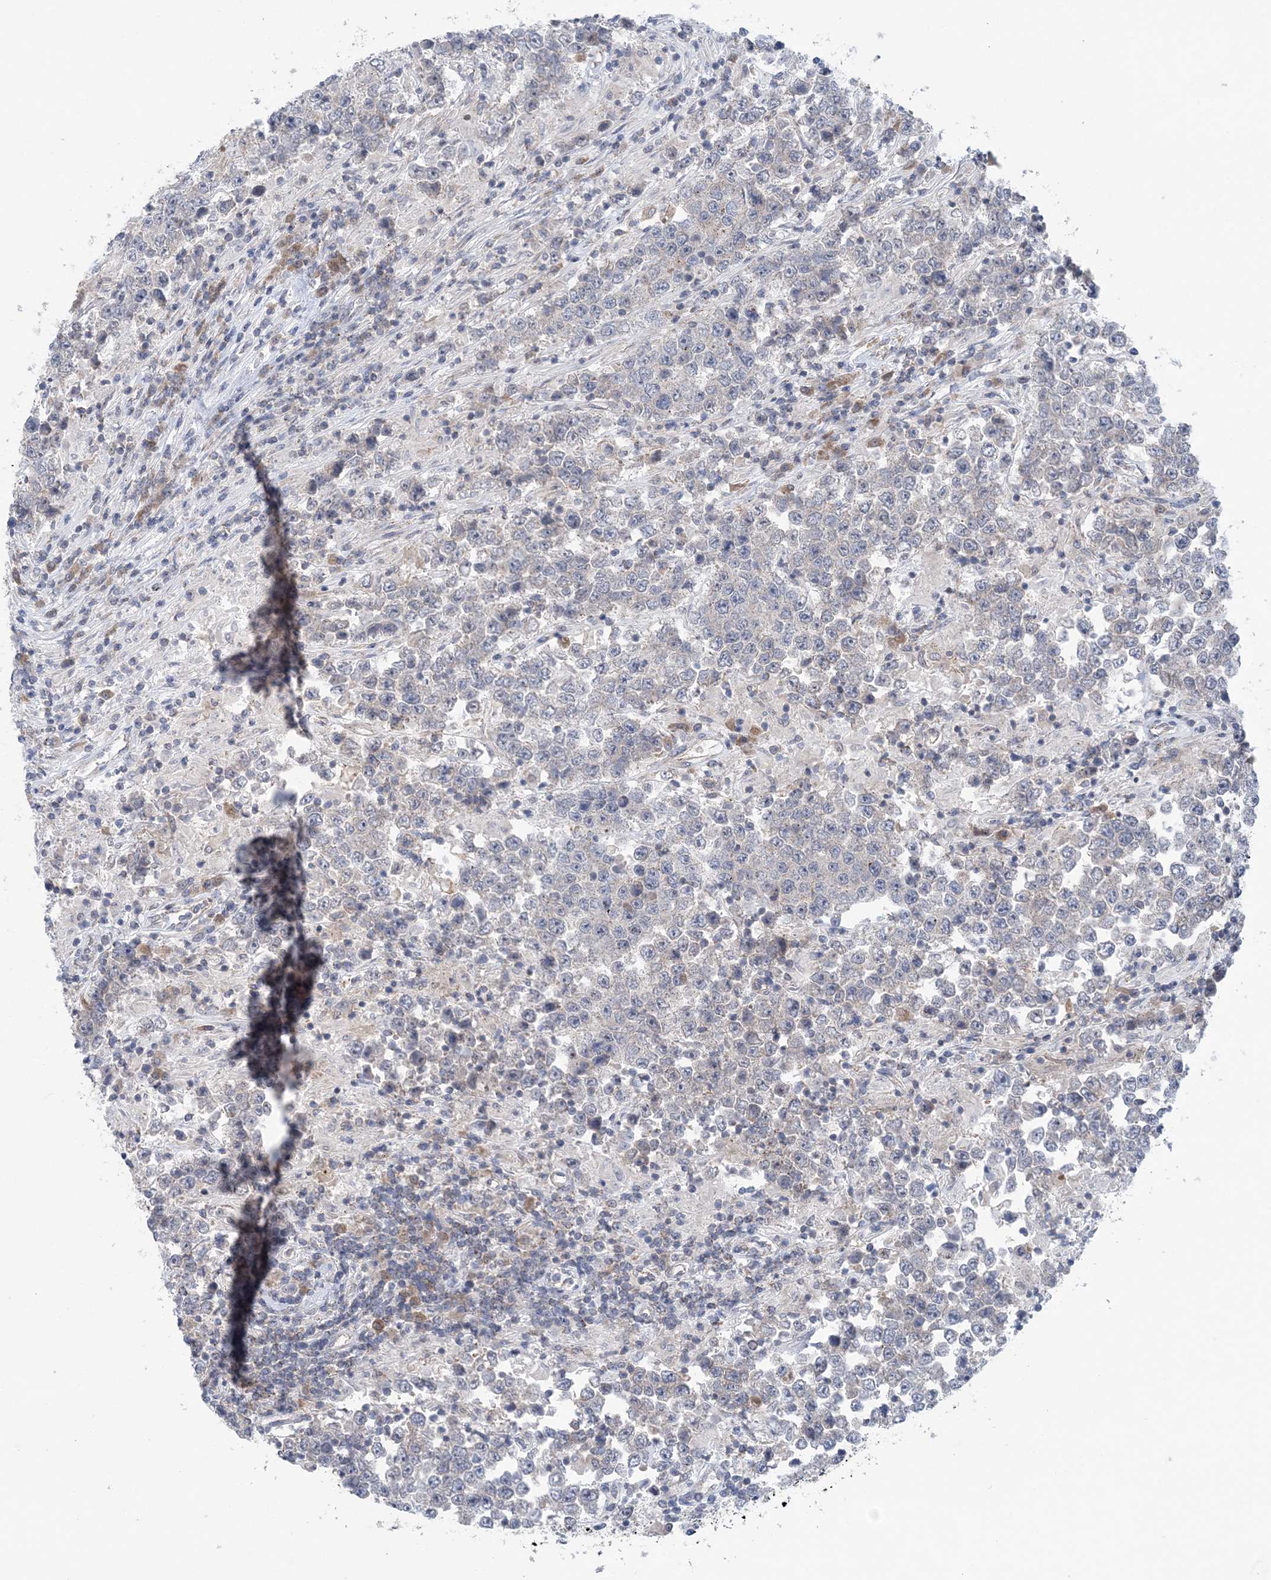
{"staining": {"intensity": "negative", "quantity": "none", "location": "none"}, "tissue": "testis cancer", "cell_type": "Tumor cells", "image_type": "cancer", "snomed": [{"axis": "morphology", "description": "Normal tissue, NOS"}, {"axis": "morphology", "description": "Urothelial carcinoma, High grade"}, {"axis": "morphology", "description": "Seminoma, NOS"}, {"axis": "morphology", "description": "Carcinoma, Embryonal, NOS"}, {"axis": "topography", "description": "Urinary bladder"}, {"axis": "topography", "description": "Testis"}], "caption": "Protein analysis of seminoma (testis) exhibits no significant positivity in tumor cells.", "gene": "COPE", "patient": {"sex": "male", "age": 41}}